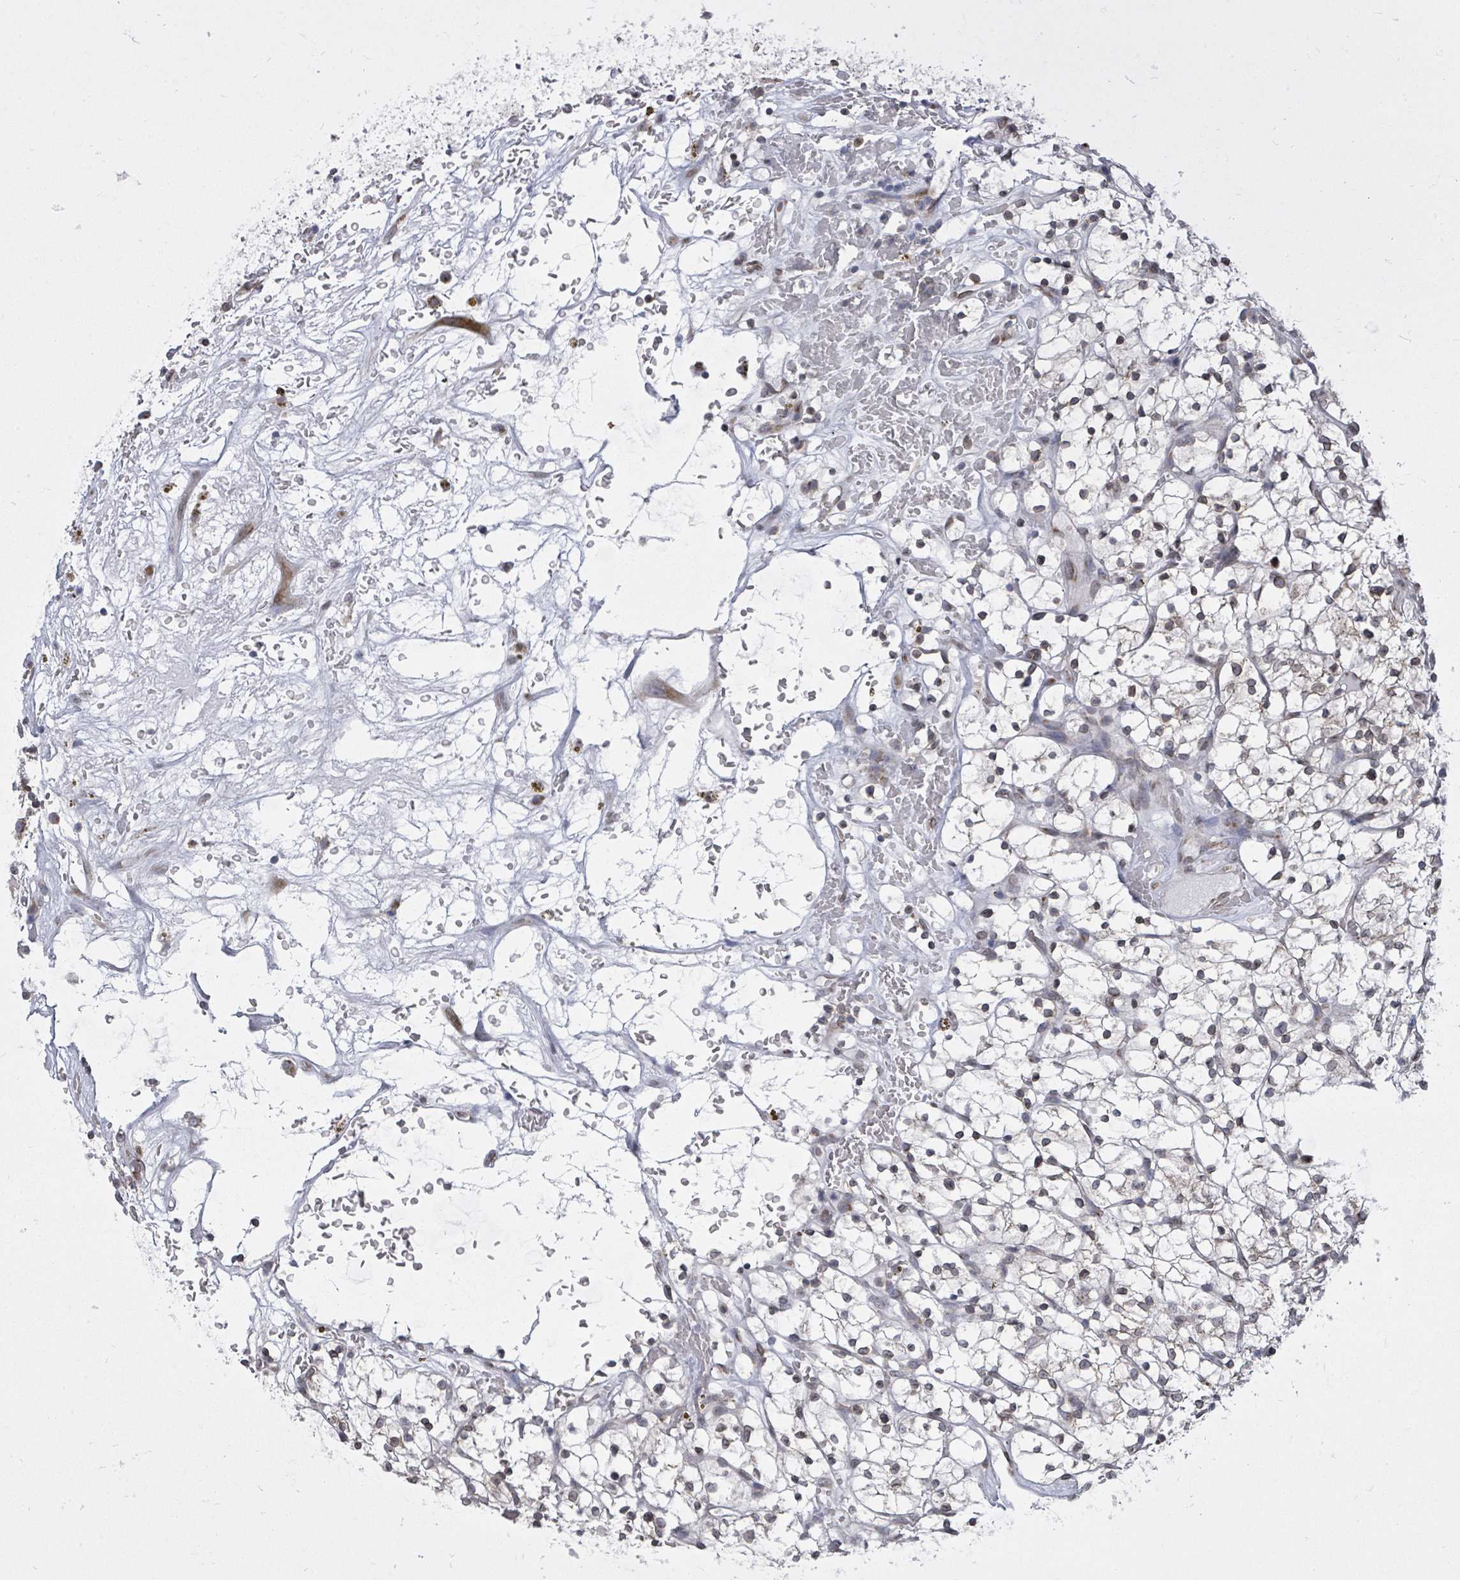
{"staining": {"intensity": "weak", "quantity": "<25%", "location": "nuclear"}, "tissue": "renal cancer", "cell_type": "Tumor cells", "image_type": "cancer", "snomed": [{"axis": "morphology", "description": "Adenocarcinoma, NOS"}, {"axis": "topography", "description": "Kidney"}], "caption": "Immunohistochemistry (IHC) photomicrograph of human adenocarcinoma (renal) stained for a protein (brown), which exhibits no expression in tumor cells. The staining is performed using DAB brown chromogen with nuclei counter-stained in using hematoxylin.", "gene": "ARFGAP1", "patient": {"sex": "female", "age": 64}}